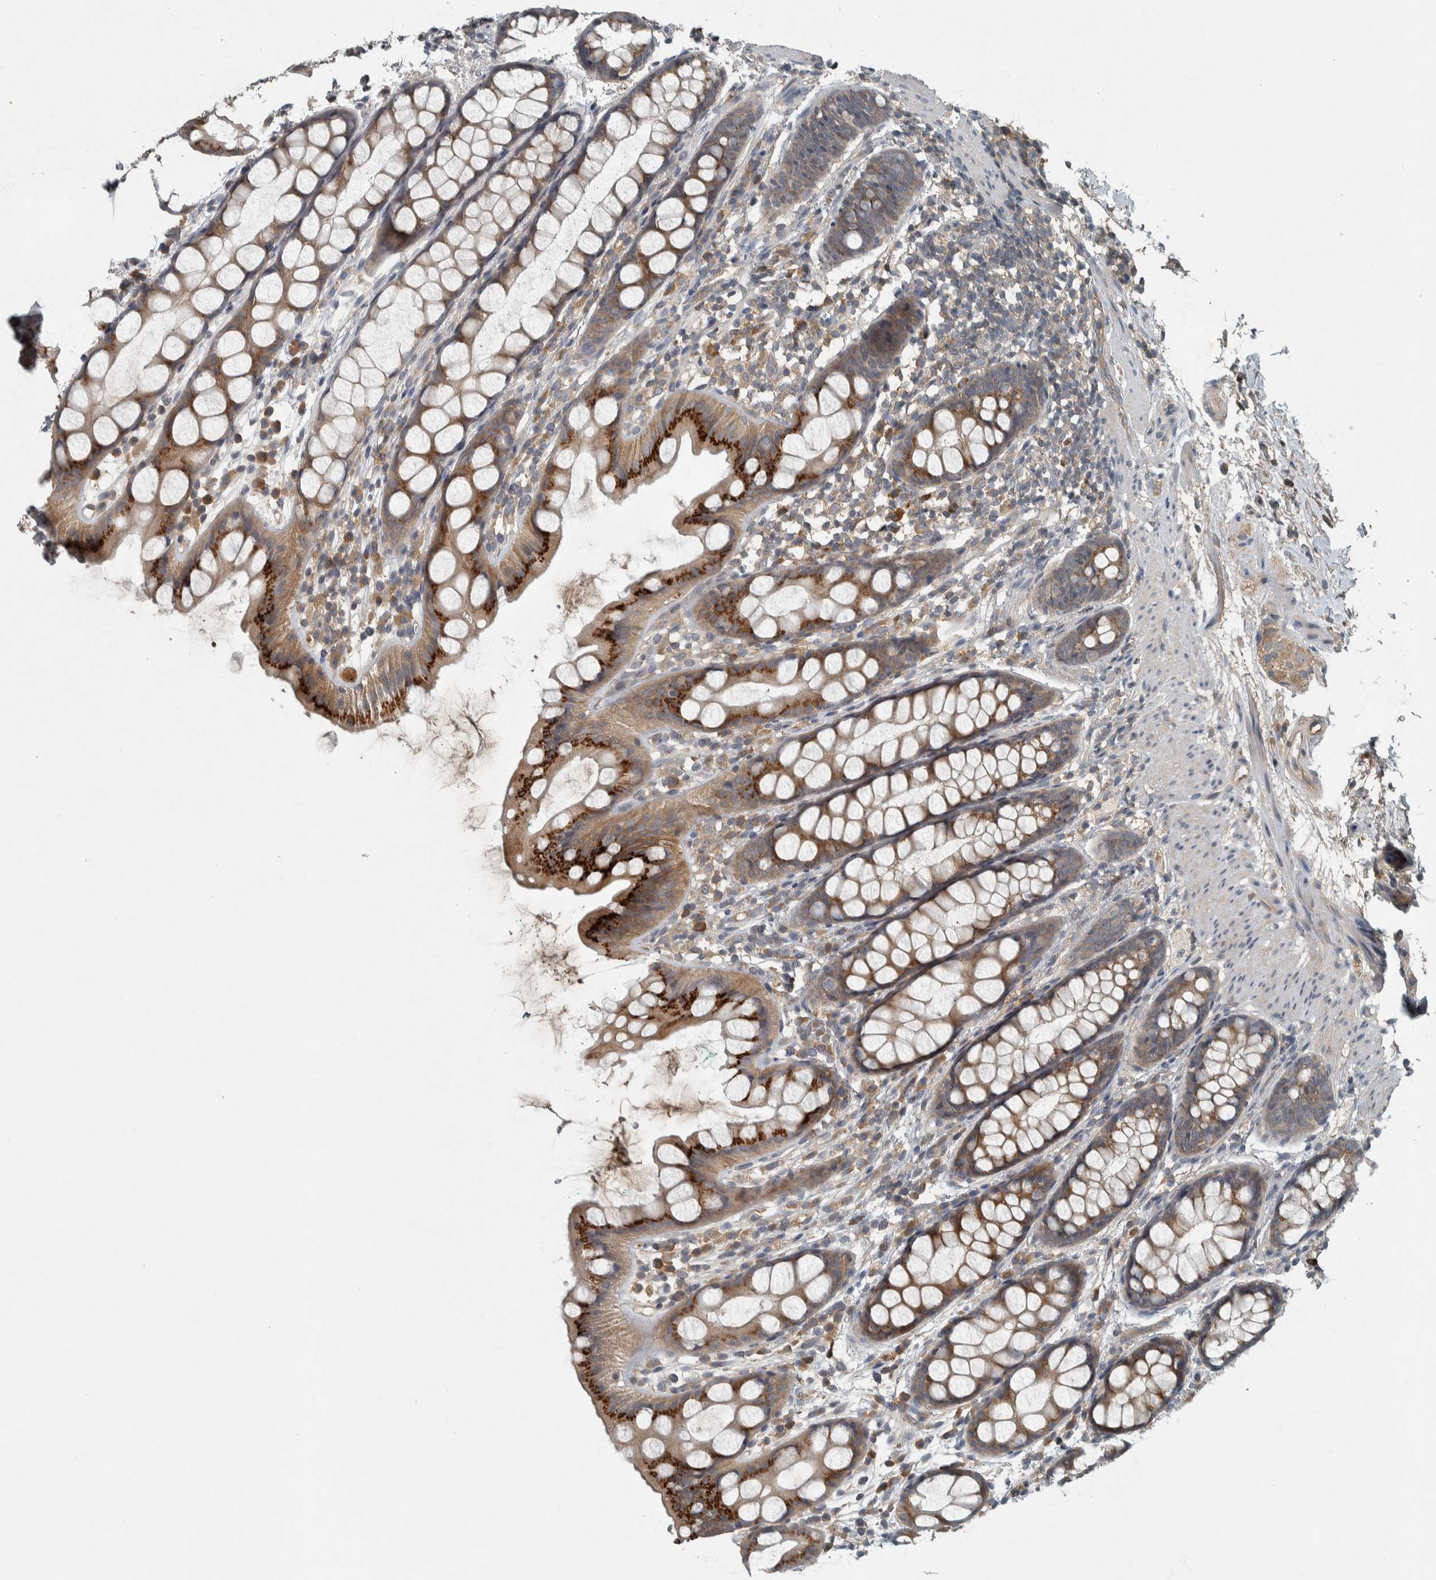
{"staining": {"intensity": "strong", "quantity": "25%-75%", "location": "cytoplasmic/membranous"}, "tissue": "rectum", "cell_type": "Glandular cells", "image_type": "normal", "snomed": [{"axis": "morphology", "description": "Normal tissue, NOS"}, {"axis": "topography", "description": "Rectum"}], "caption": "Rectum stained for a protein (brown) shows strong cytoplasmic/membranous positive staining in approximately 25%-75% of glandular cells.", "gene": "CLCN2", "patient": {"sex": "female", "age": 65}}